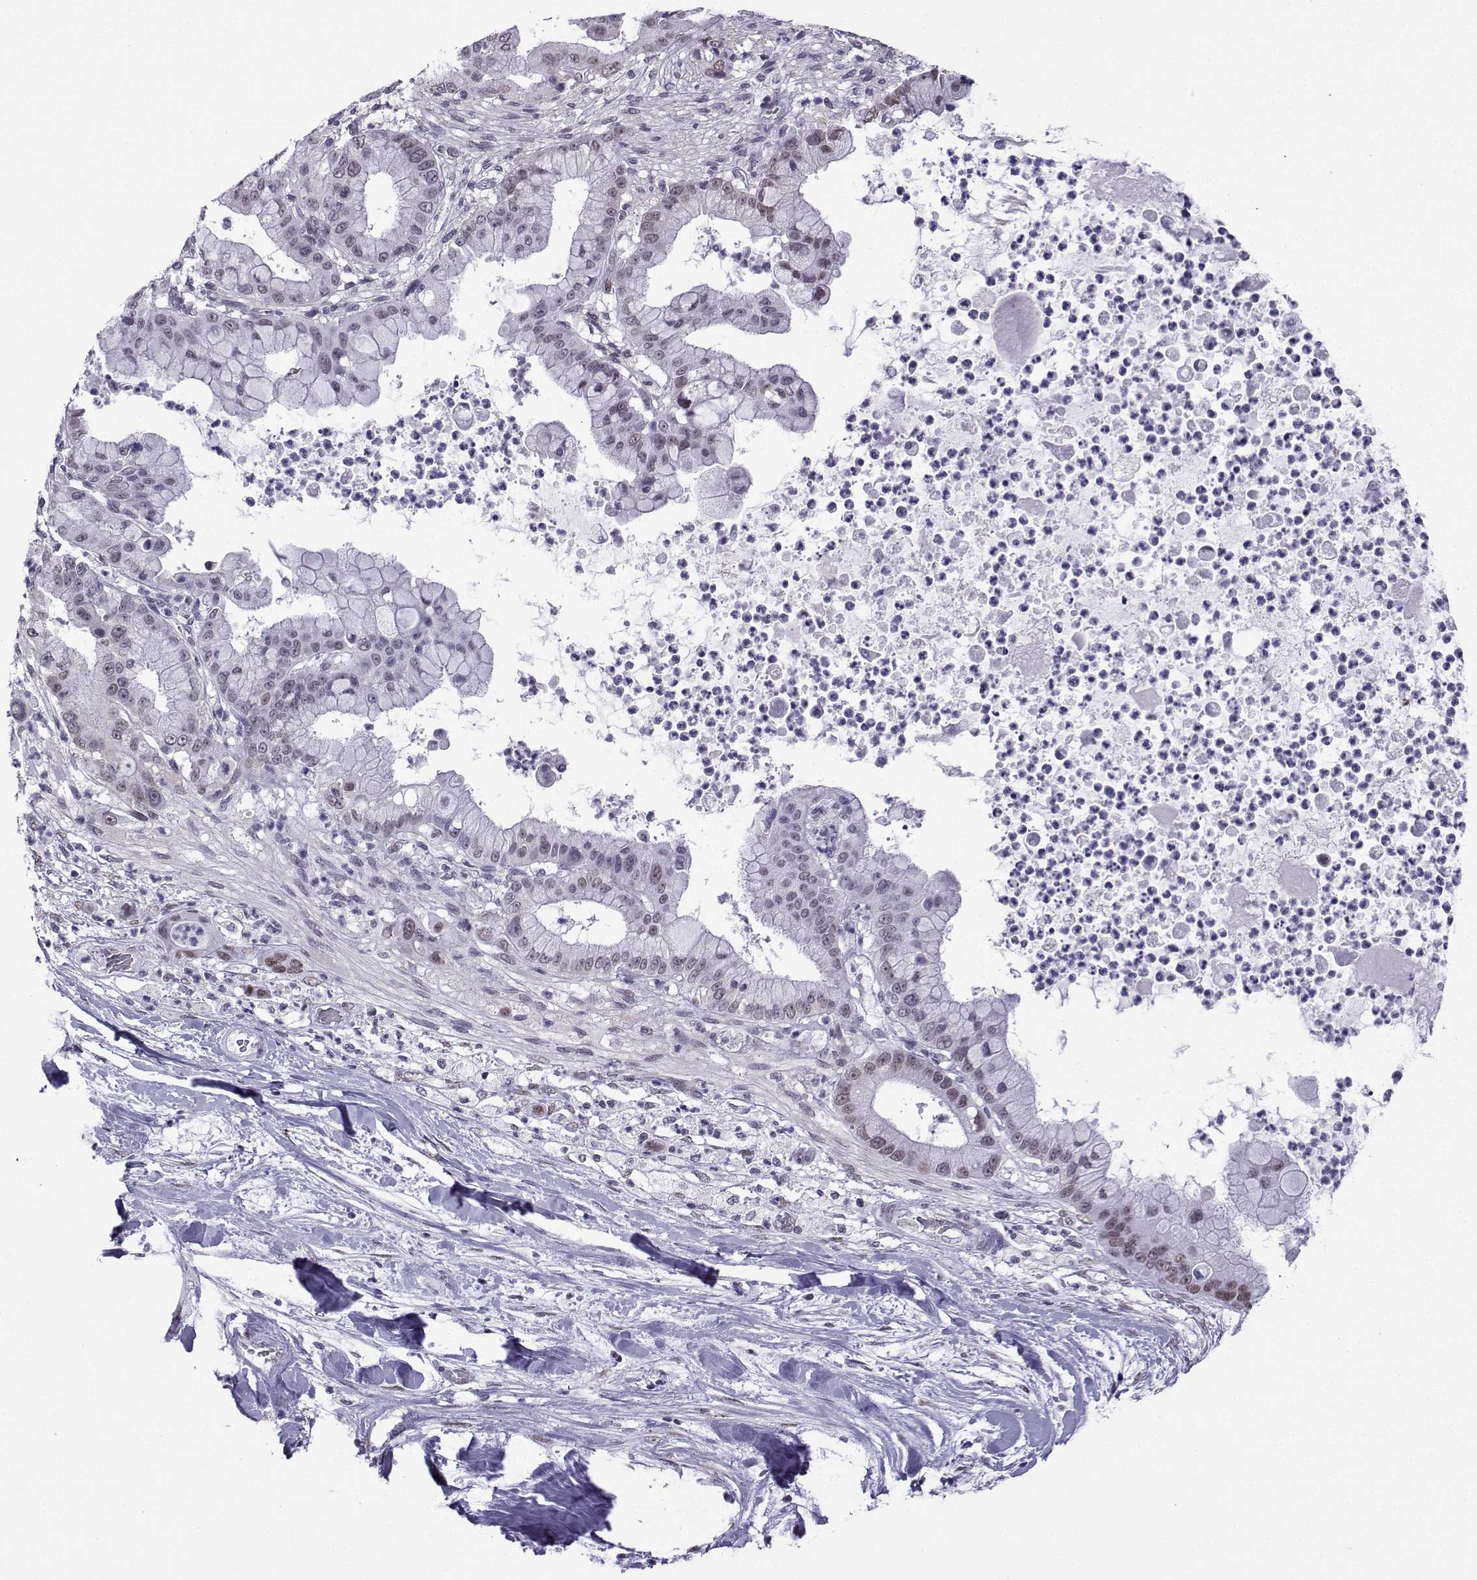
{"staining": {"intensity": "moderate", "quantity": "<25%", "location": "nuclear"}, "tissue": "liver cancer", "cell_type": "Tumor cells", "image_type": "cancer", "snomed": [{"axis": "morphology", "description": "Cholangiocarcinoma"}, {"axis": "topography", "description": "Liver"}], "caption": "Immunohistochemistry (IHC) staining of liver cholangiocarcinoma, which reveals low levels of moderate nuclear positivity in about <25% of tumor cells indicating moderate nuclear protein staining. The staining was performed using DAB (3,3'-diaminobenzidine) (brown) for protein detection and nuclei were counterstained in hematoxylin (blue).", "gene": "LORICRIN", "patient": {"sex": "female", "age": 54}}